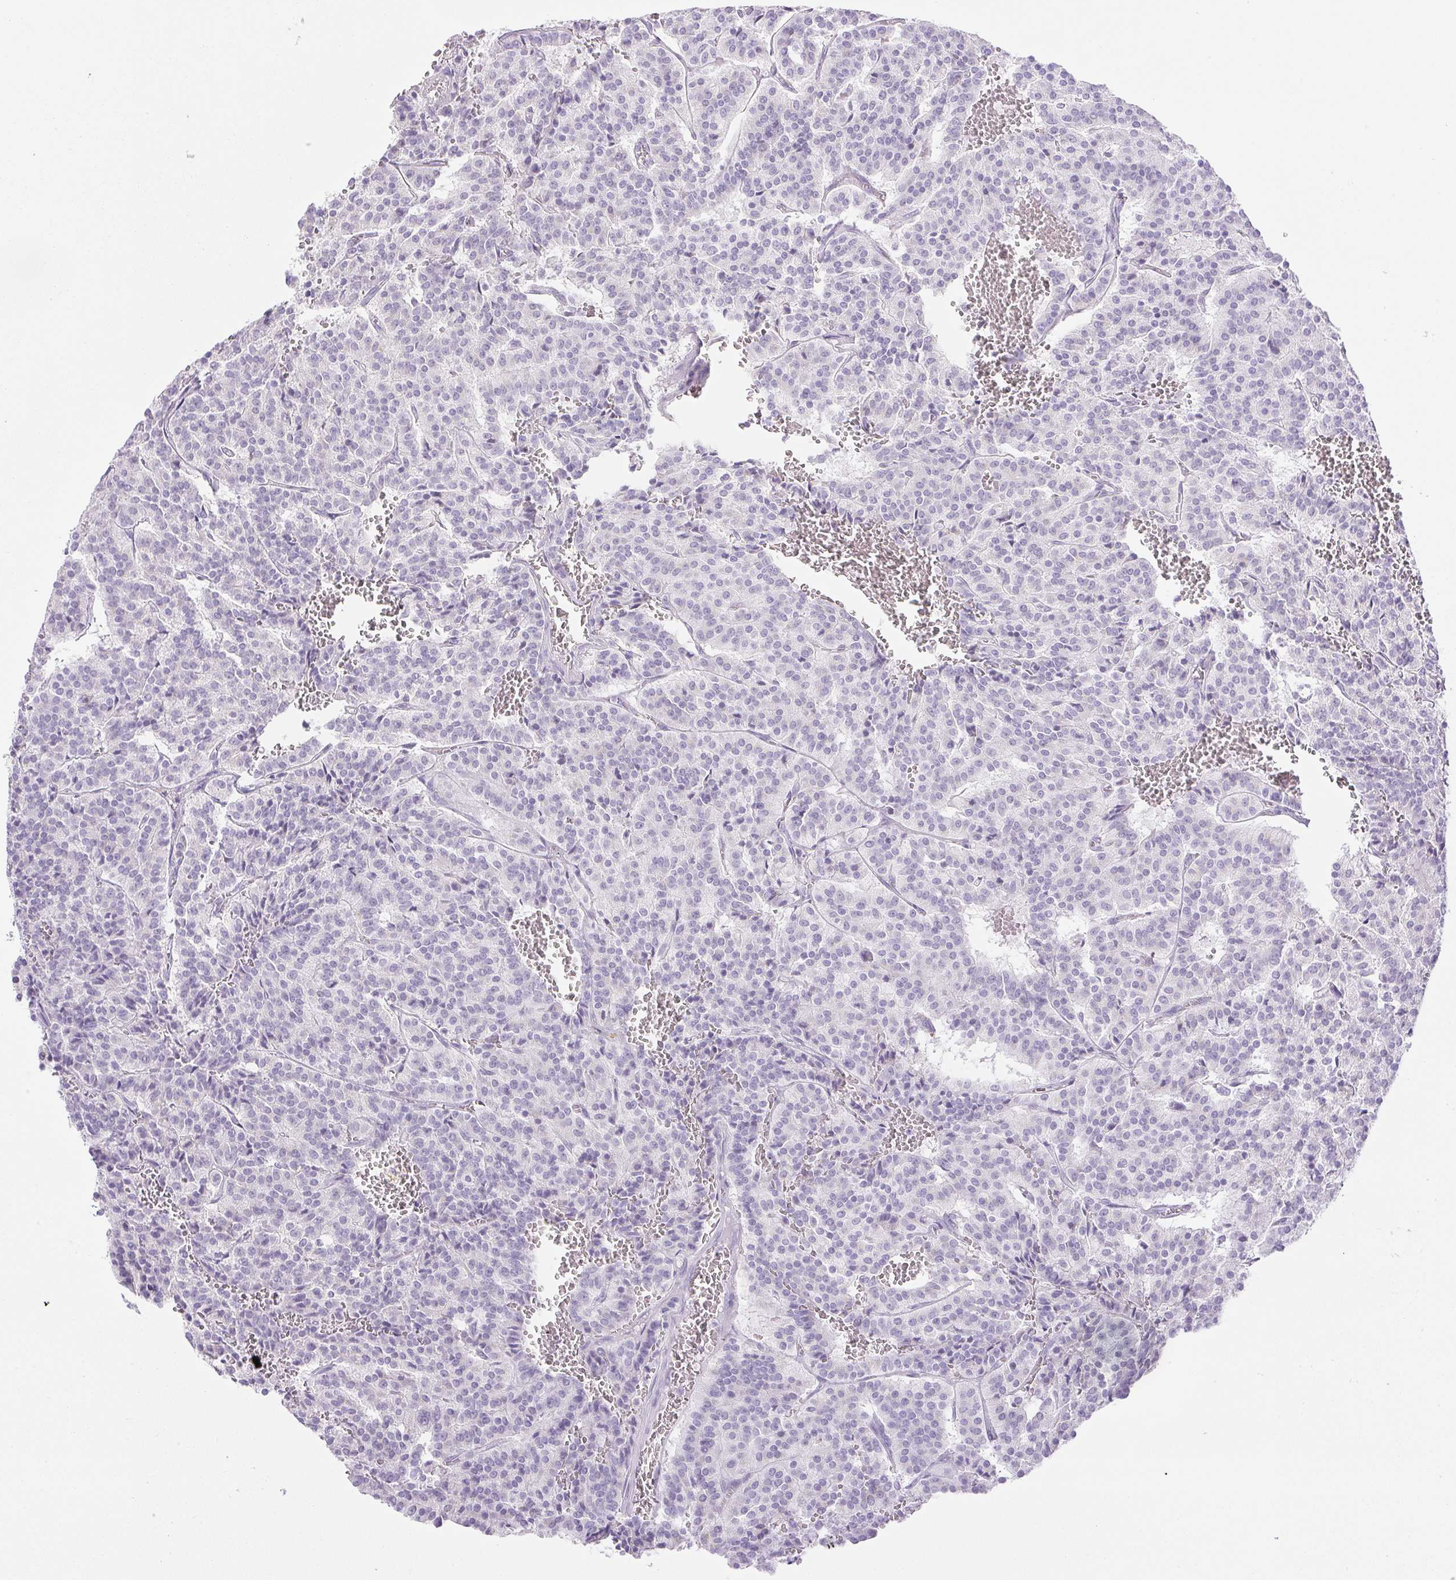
{"staining": {"intensity": "negative", "quantity": "none", "location": "none"}, "tissue": "carcinoid", "cell_type": "Tumor cells", "image_type": "cancer", "snomed": [{"axis": "morphology", "description": "Carcinoid, malignant, NOS"}, {"axis": "topography", "description": "Lung"}], "caption": "Tumor cells show no significant protein positivity in carcinoid.", "gene": "HLA-G", "patient": {"sex": "male", "age": 70}}